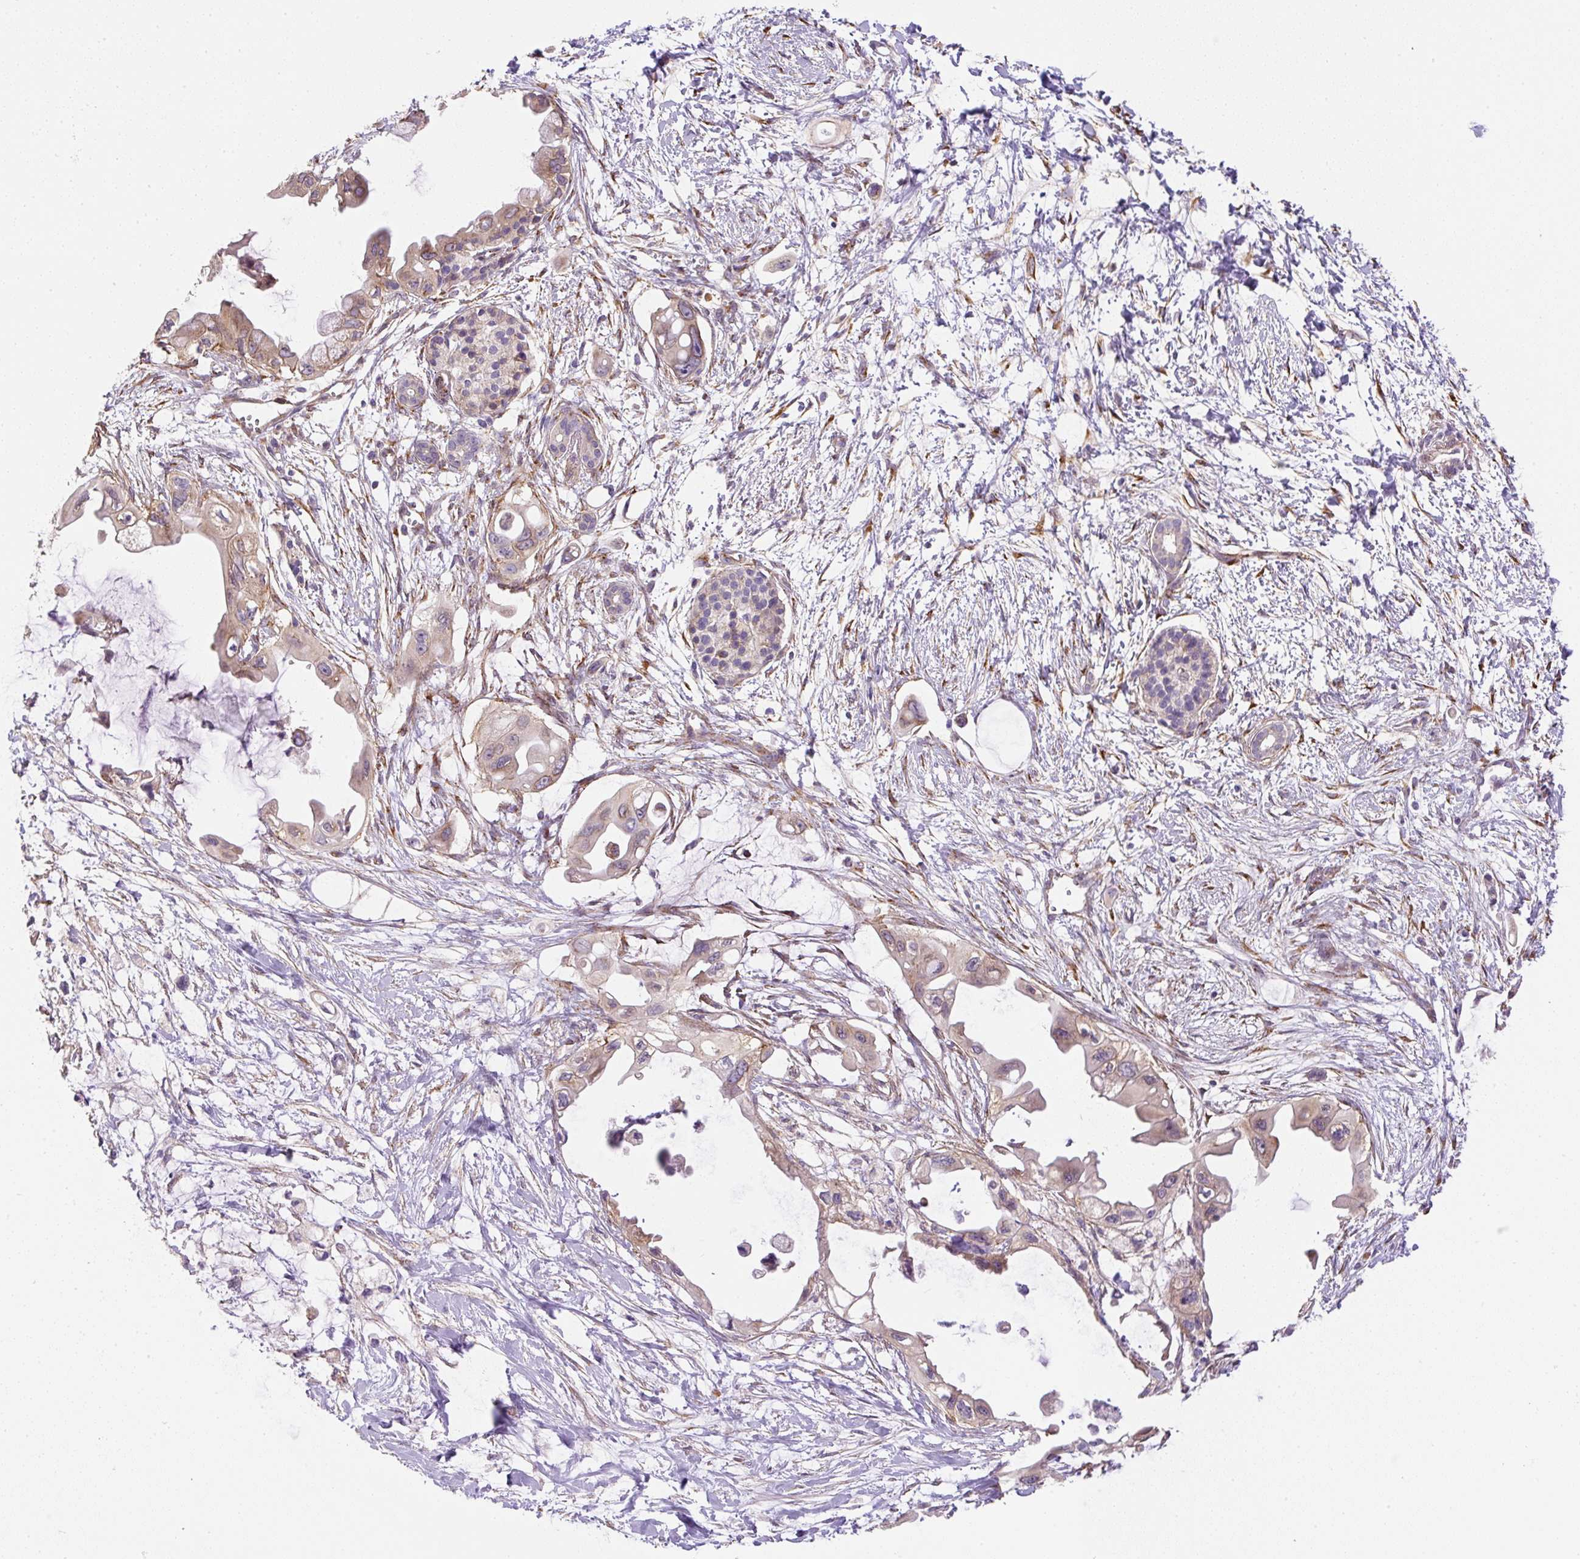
{"staining": {"intensity": "moderate", "quantity": ">75%", "location": "cytoplasmic/membranous"}, "tissue": "pancreatic cancer", "cell_type": "Tumor cells", "image_type": "cancer", "snomed": [{"axis": "morphology", "description": "Adenocarcinoma, NOS"}, {"axis": "topography", "description": "Pancreas"}], "caption": "Adenocarcinoma (pancreatic) was stained to show a protein in brown. There is medium levels of moderate cytoplasmic/membranous expression in approximately >75% of tumor cells.", "gene": "RNF170", "patient": {"sex": "male", "age": 61}}